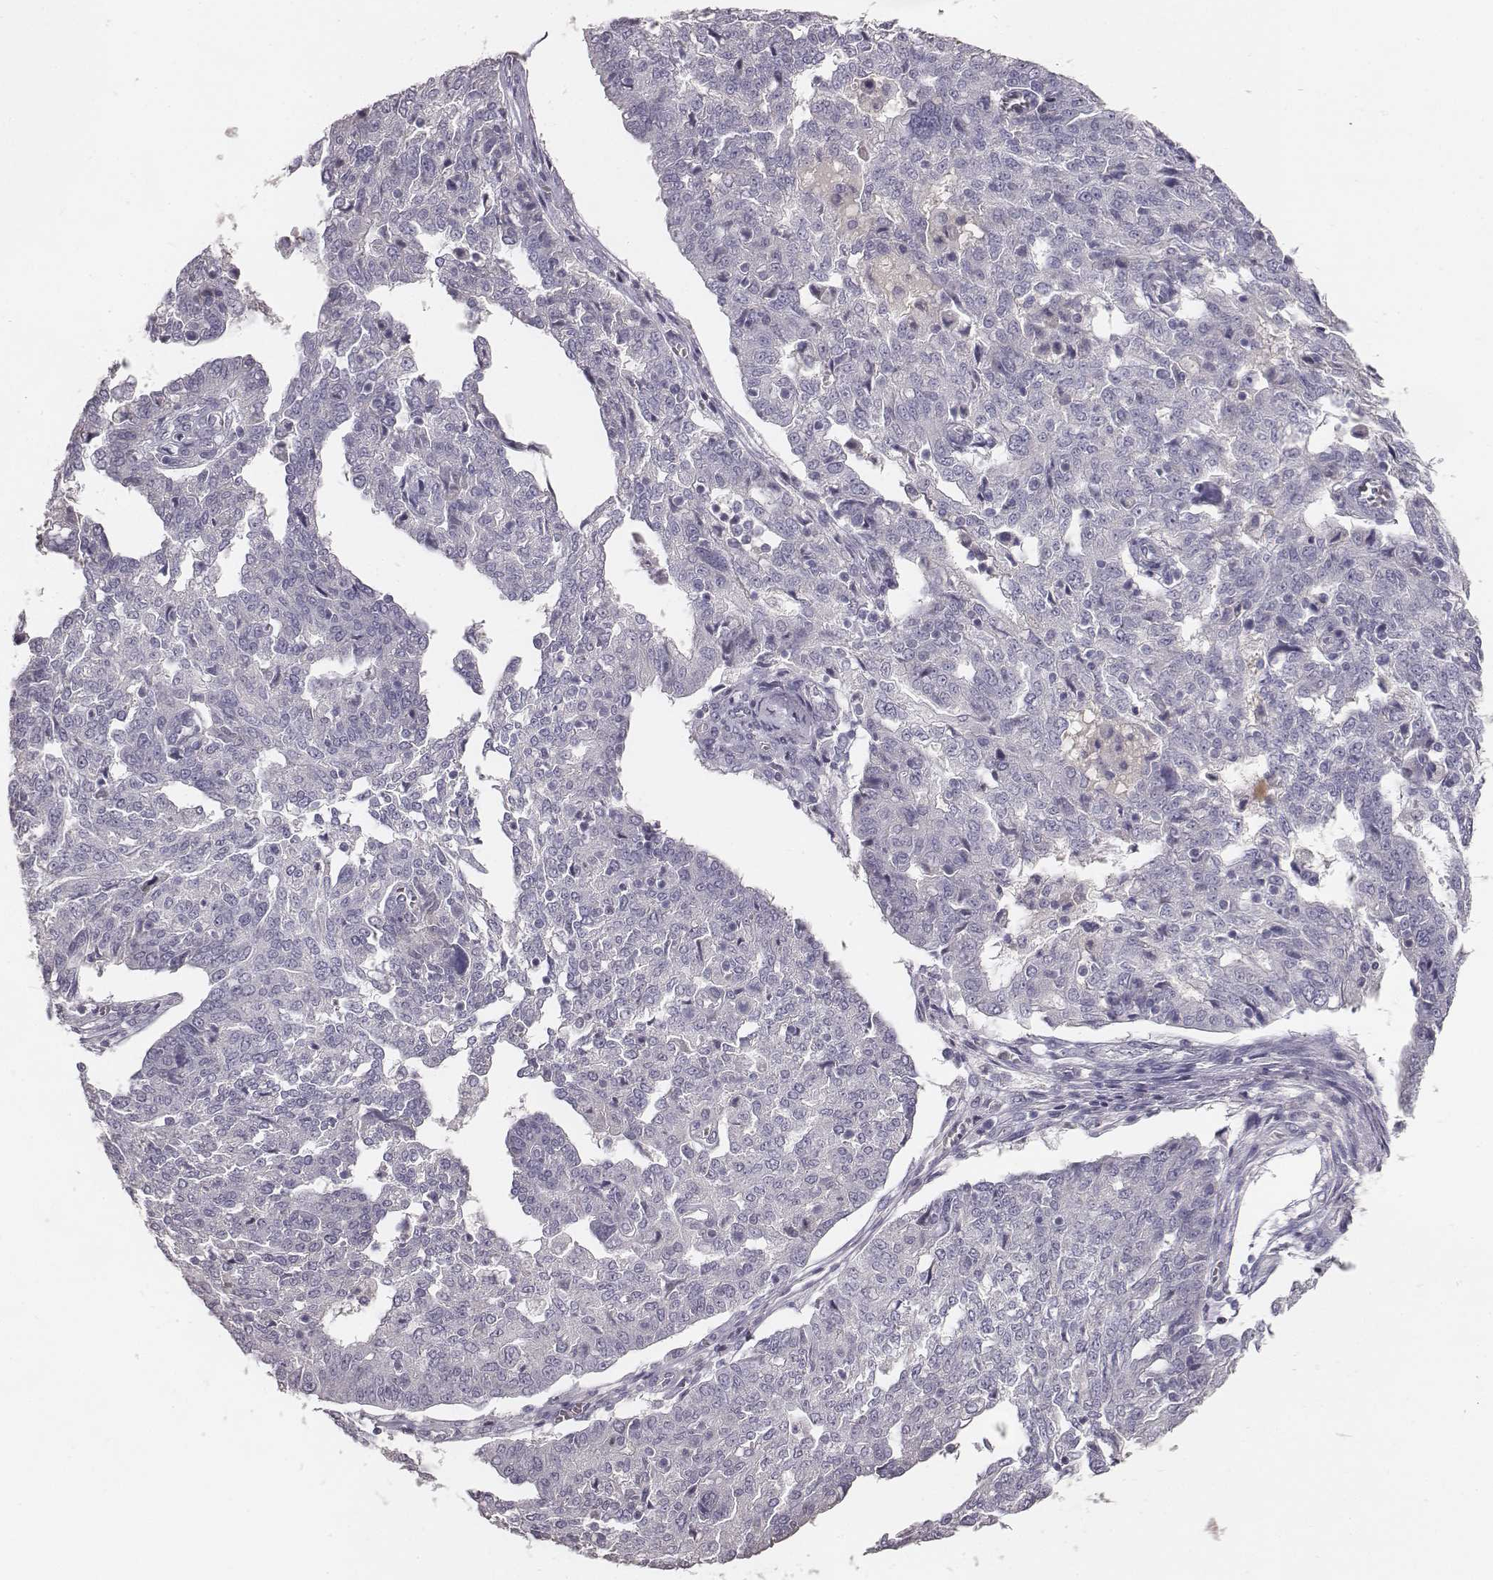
{"staining": {"intensity": "negative", "quantity": "none", "location": "none"}, "tissue": "ovarian cancer", "cell_type": "Tumor cells", "image_type": "cancer", "snomed": [{"axis": "morphology", "description": "Cystadenocarcinoma, serous, NOS"}, {"axis": "topography", "description": "Ovary"}], "caption": "A high-resolution histopathology image shows immunohistochemistry (IHC) staining of serous cystadenocarcinoma (ovarian), which demonstrates no significant expression in tumor cells.", "gene": "MYH6", "patient": {"sex": "female", "age": 67}}